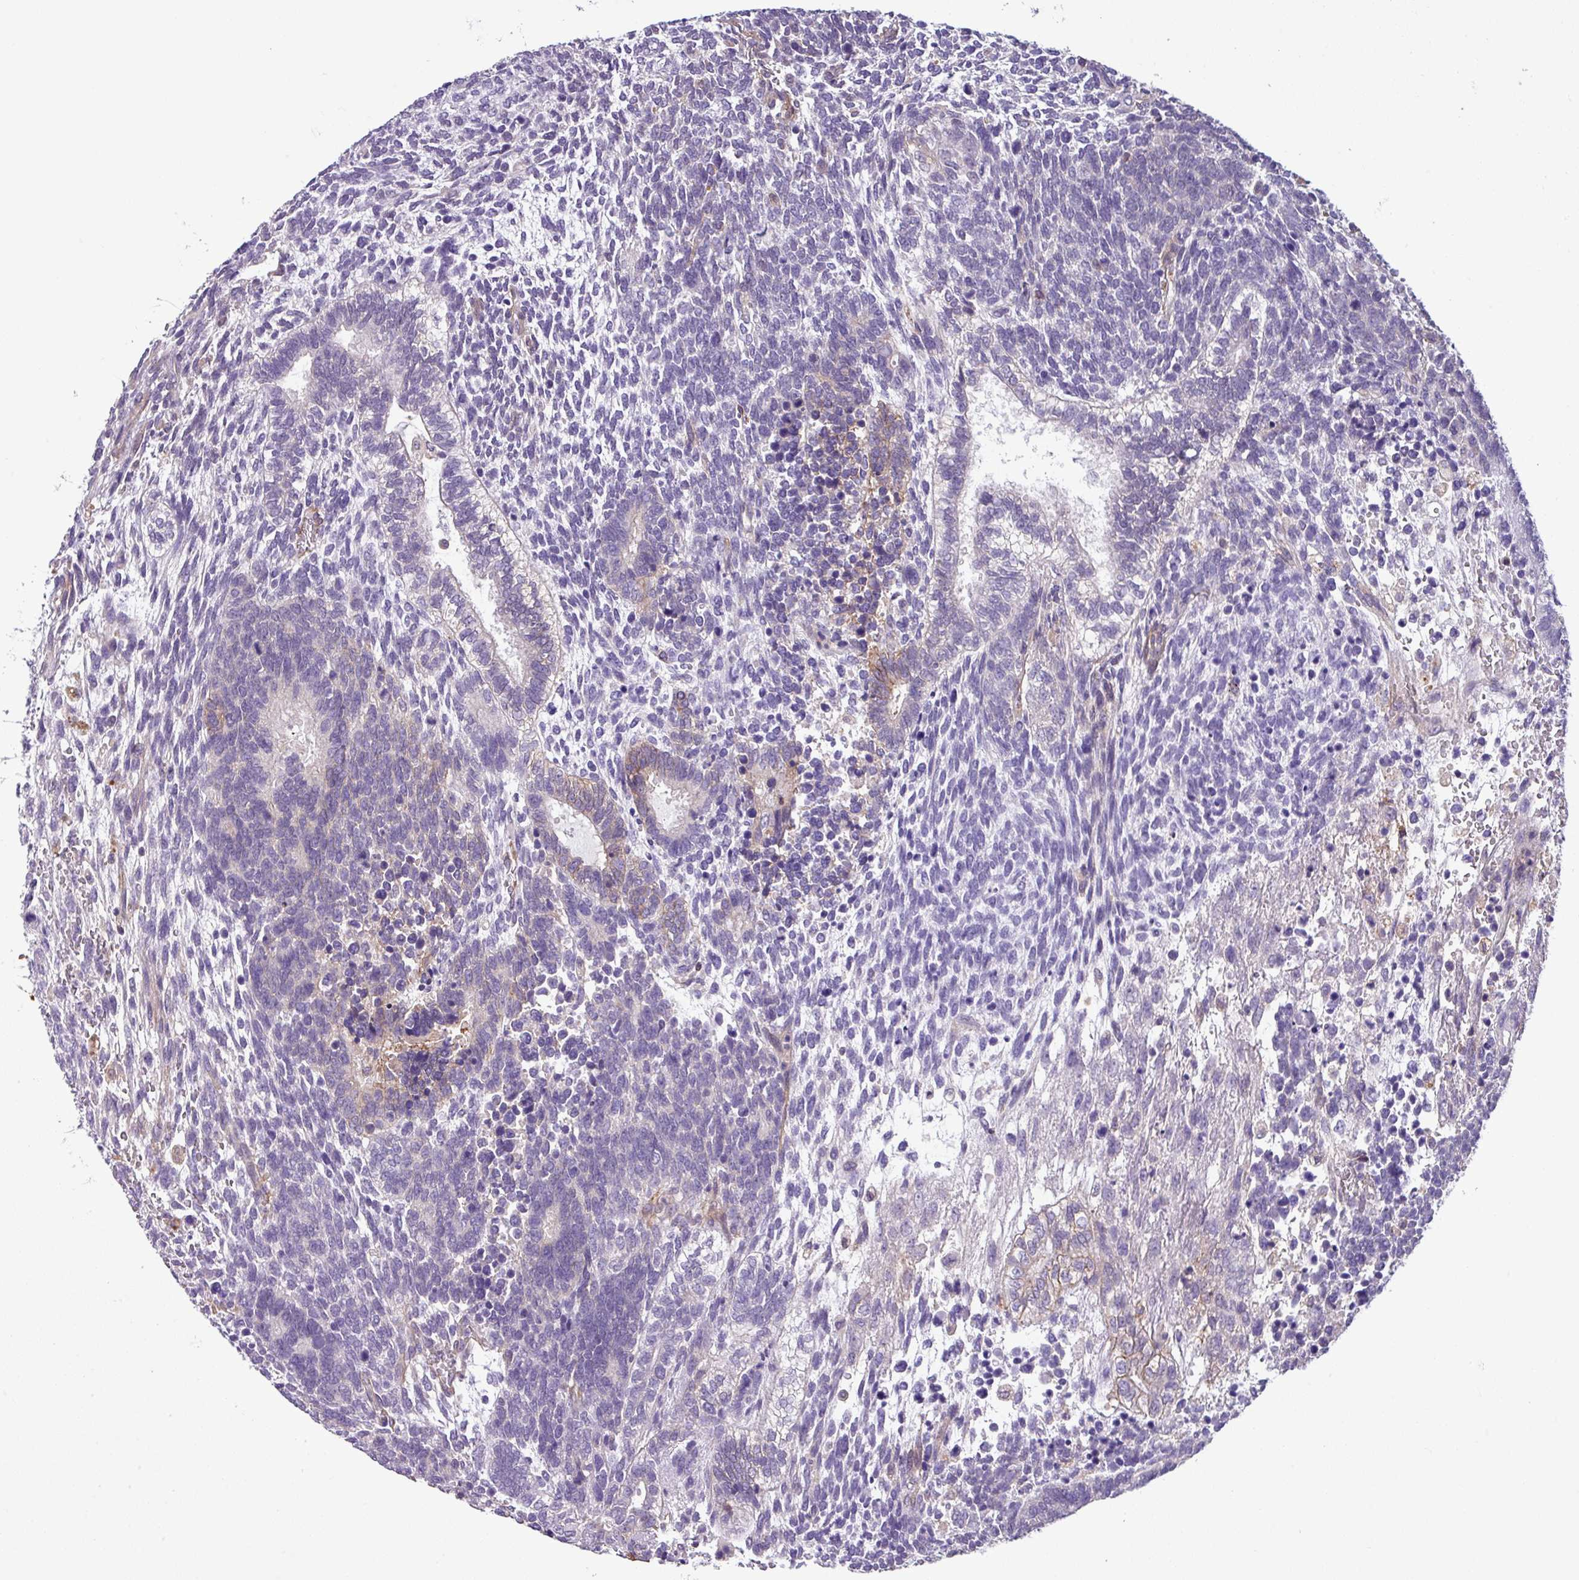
{"staining": {"intensity": "negative", "quantity": "none", "location": "none"}, "tissue": "testis cancer", "cell_type": "Tumor cells", "image_type": "cancer", "snomed": [{"axis": "morphology", "description": "Carcinoma, Embryonal, NOS"}, {"axis": "topography", "description": "Testis"}], "caption": "Immunohistochemistry (IHC) micrograph of neoplastic tissue: human testis cancer stained with DAB exhibits no significant protein positivity in tumor cells.", "gene": "SLC23A2", "patient": {"sex": "male", "age": 23}}